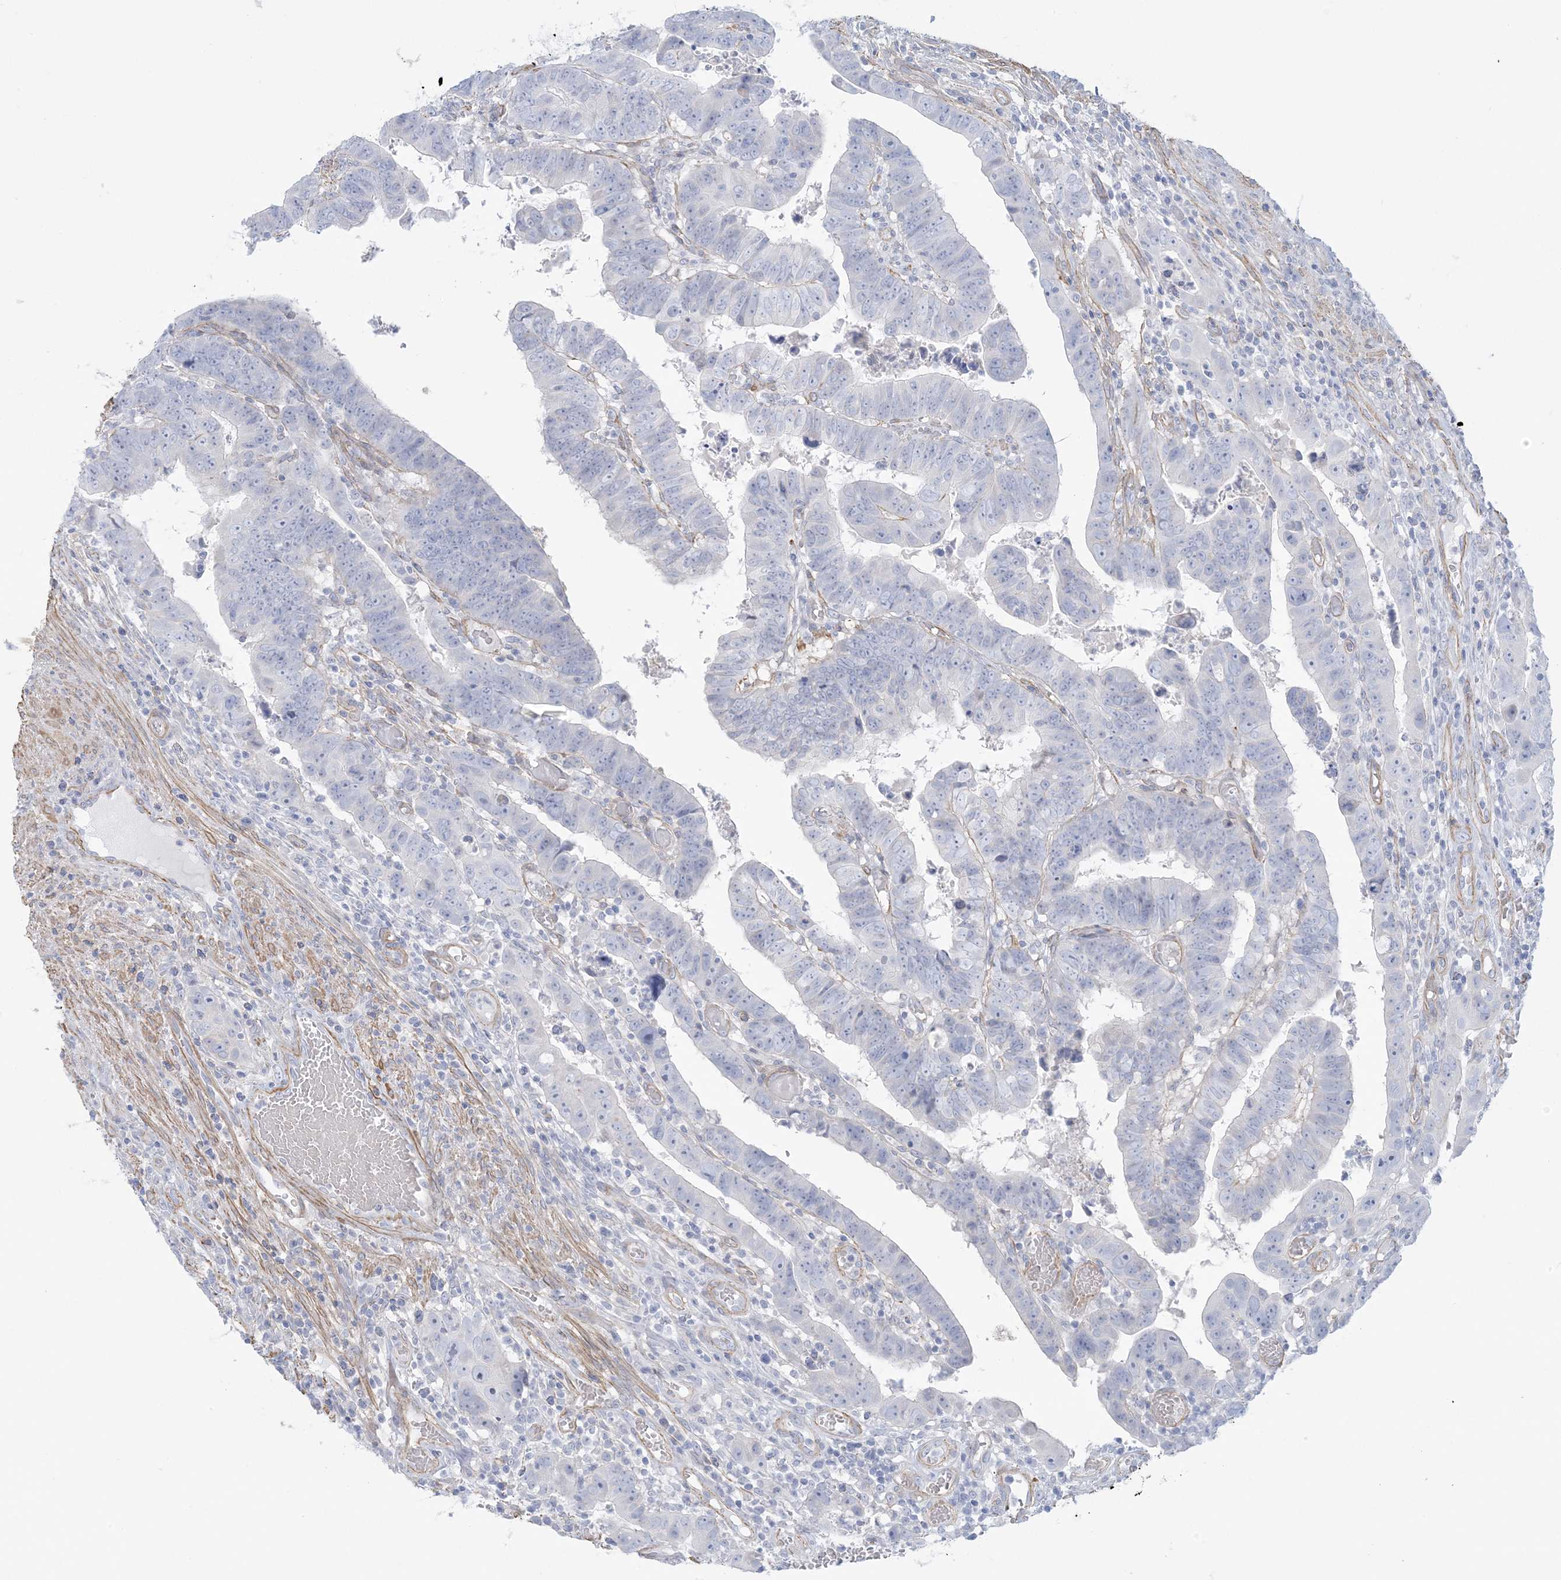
{"staining": {"intensity": "negative", "quantity": "none", "location": "none"}, "tissue": "colorectal cancer", "cell_type": "Tumor cells", "image_type": "cancer", "snomed": [{"axis": "morphology", "description": "Normal tissue, NOS"}, {"axis": "morphology", "description": "Adenocarcinoma, NOS"}, {"axis": "topography", "description": "Rectum"}], "caption": "Tumor cells are negative for protein expression in human colorectal cancer (adenocarcinoma).", "gene": "AGXT", "patient": {"sex": "female", "age": 65}}